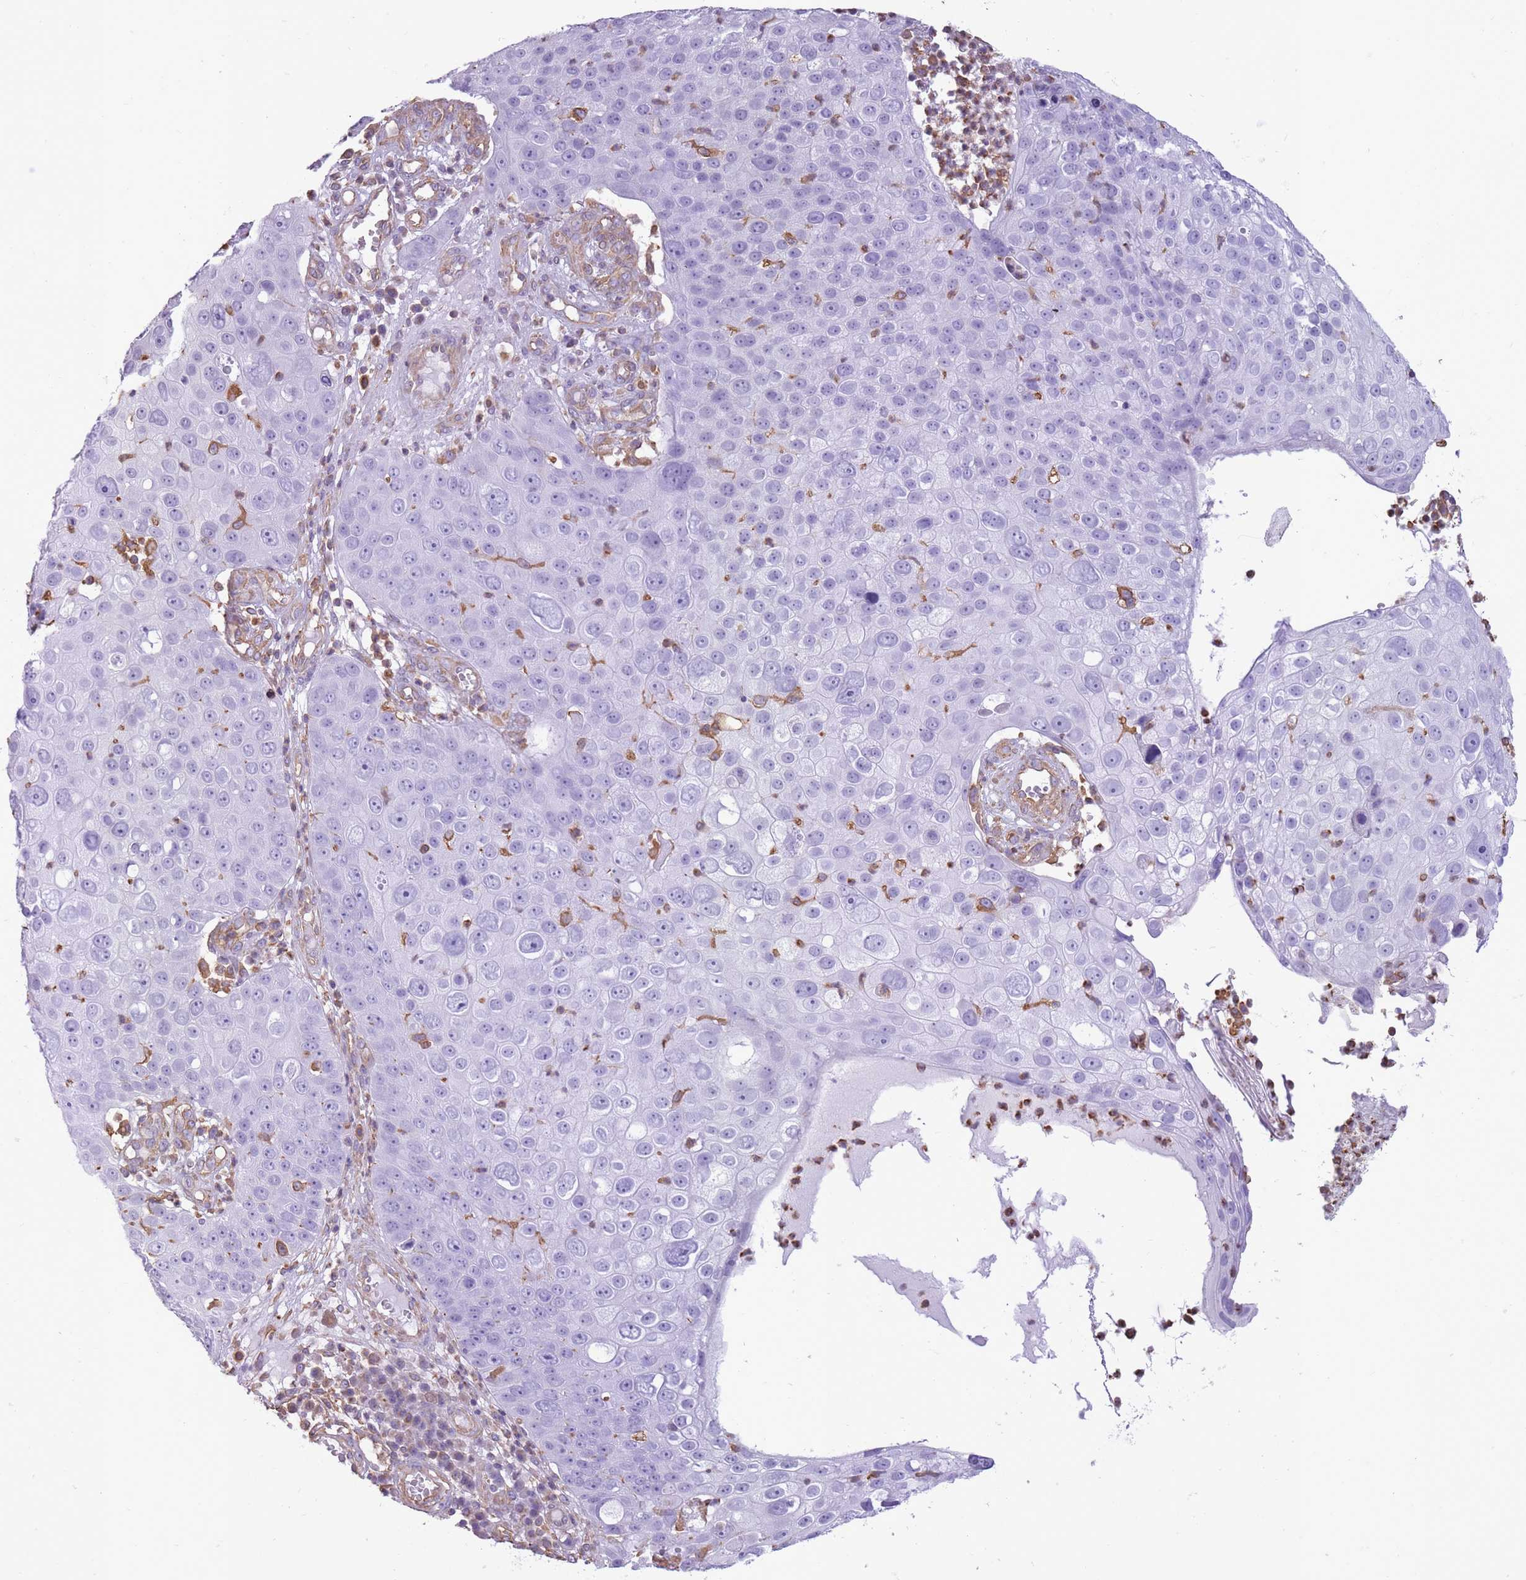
{"staining": {"intensity": "negative", "quantity": "none", "location": "none"}, "tissue": "skin cancer", "cell_type": "Tumor cells", "image_type": "cancer", "snomed": [{"axis": "morphology", "description": "Squamous cell carcinoma, NOS"}, {"axis": "topography", "description": "Skin"}], "caption": "This is an IHC photomicrograph of human squamous cell carcinoma (skin). There is no positivity in tumor cells.", "gene": "ADD1", "patient": {"sex": "male", "age": 71}}